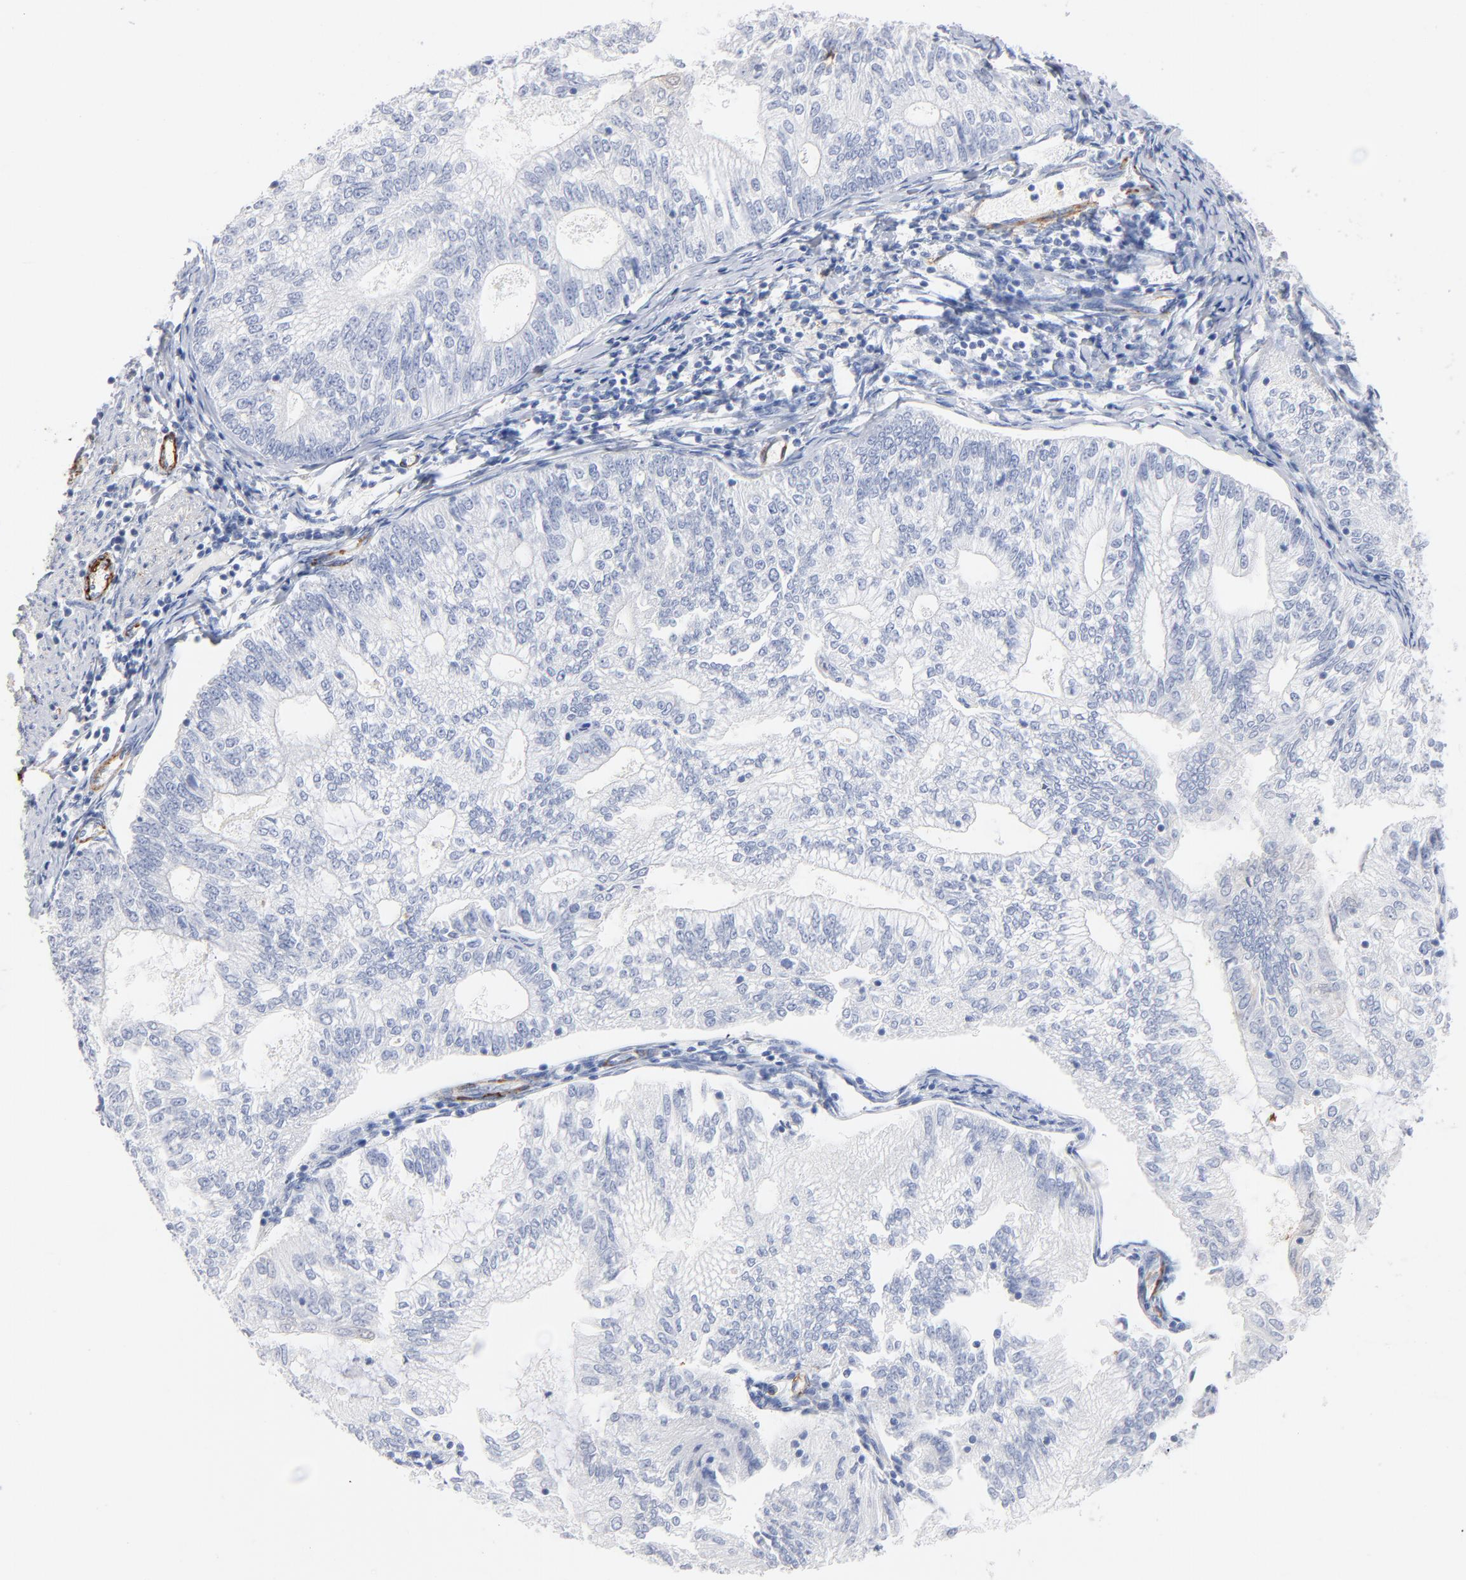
{"staining": {"intensity": "negative", "quantity": "none", "location": "none"}, "tissue": "endometrial cancer", "cell_type": "Tumor cells", "image_type": "cancer", "snomed": [{"axis": "morphology", "description": "Adenocarcinoma, NOS"}, {"axis": "topography", "description": "Endometrium"}], "caption": "Tumor cells show no significant expression in endometrial cancer.", "gene": "AGTR1", "patient": {"sex": "female", "age": 69}}